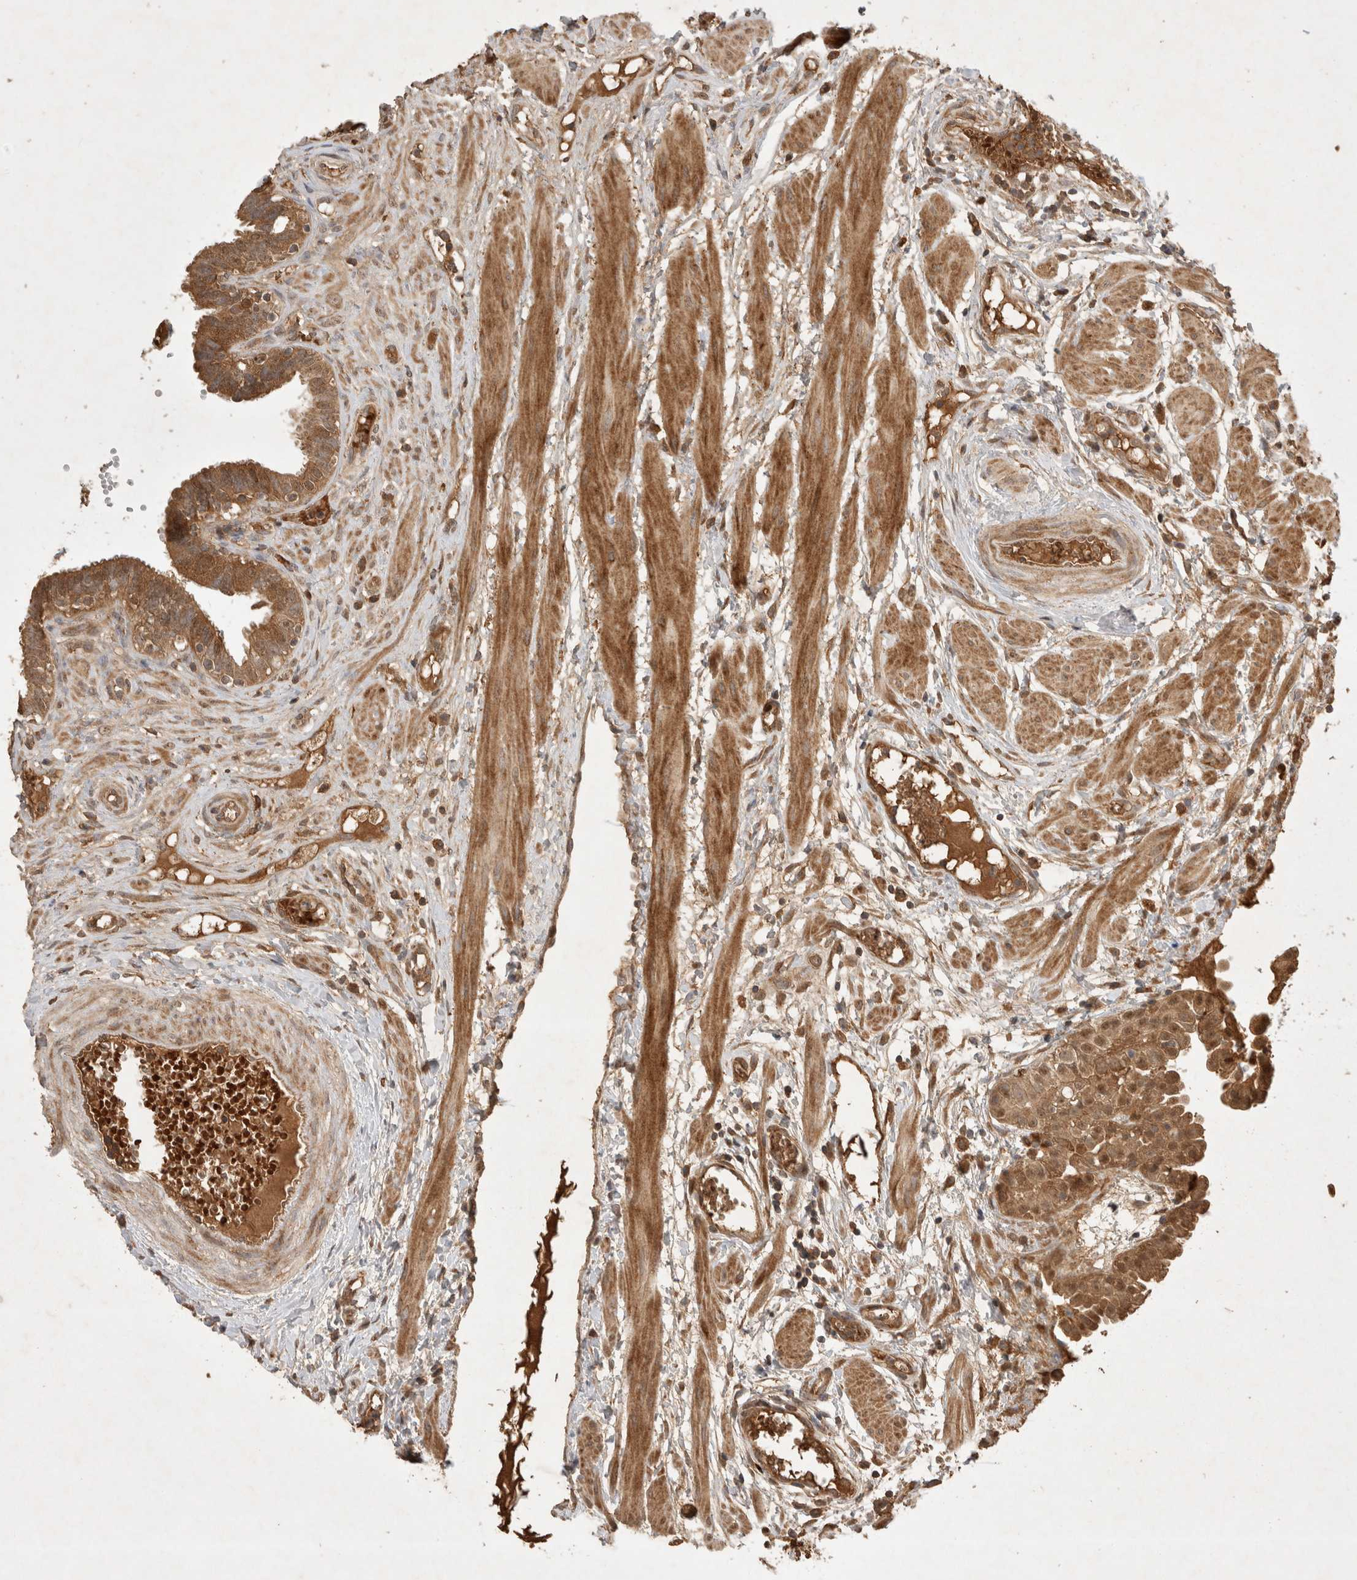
{"staining": {"intensity": "moderate", "quantity": ">75%", "location": "cytoplasmic/membranous"}, "tissue": "fallopian tube", "cell_type": "Glandular cells", "image_type": "normal", "snomed": [{"axis": "morphology", "description": "Normal tissue, NOS"}, {"axis": "topography", "description": "Fallopian tube"}, {"axis": "topography", "description": "Placenta"}], "caption": "High-magnification brightfield microscopy of normal fallopian tube stained with DAB (3,3'-diaminobenzidine) (brown) and counterstained with hematoxylin (blue). glandular cells exhibit moderate cytoplasmic/membranous staining is seen in approximately>75% of cells.", "gene": "FAM221A", "patient": {"sex": "female", "age": 32}}